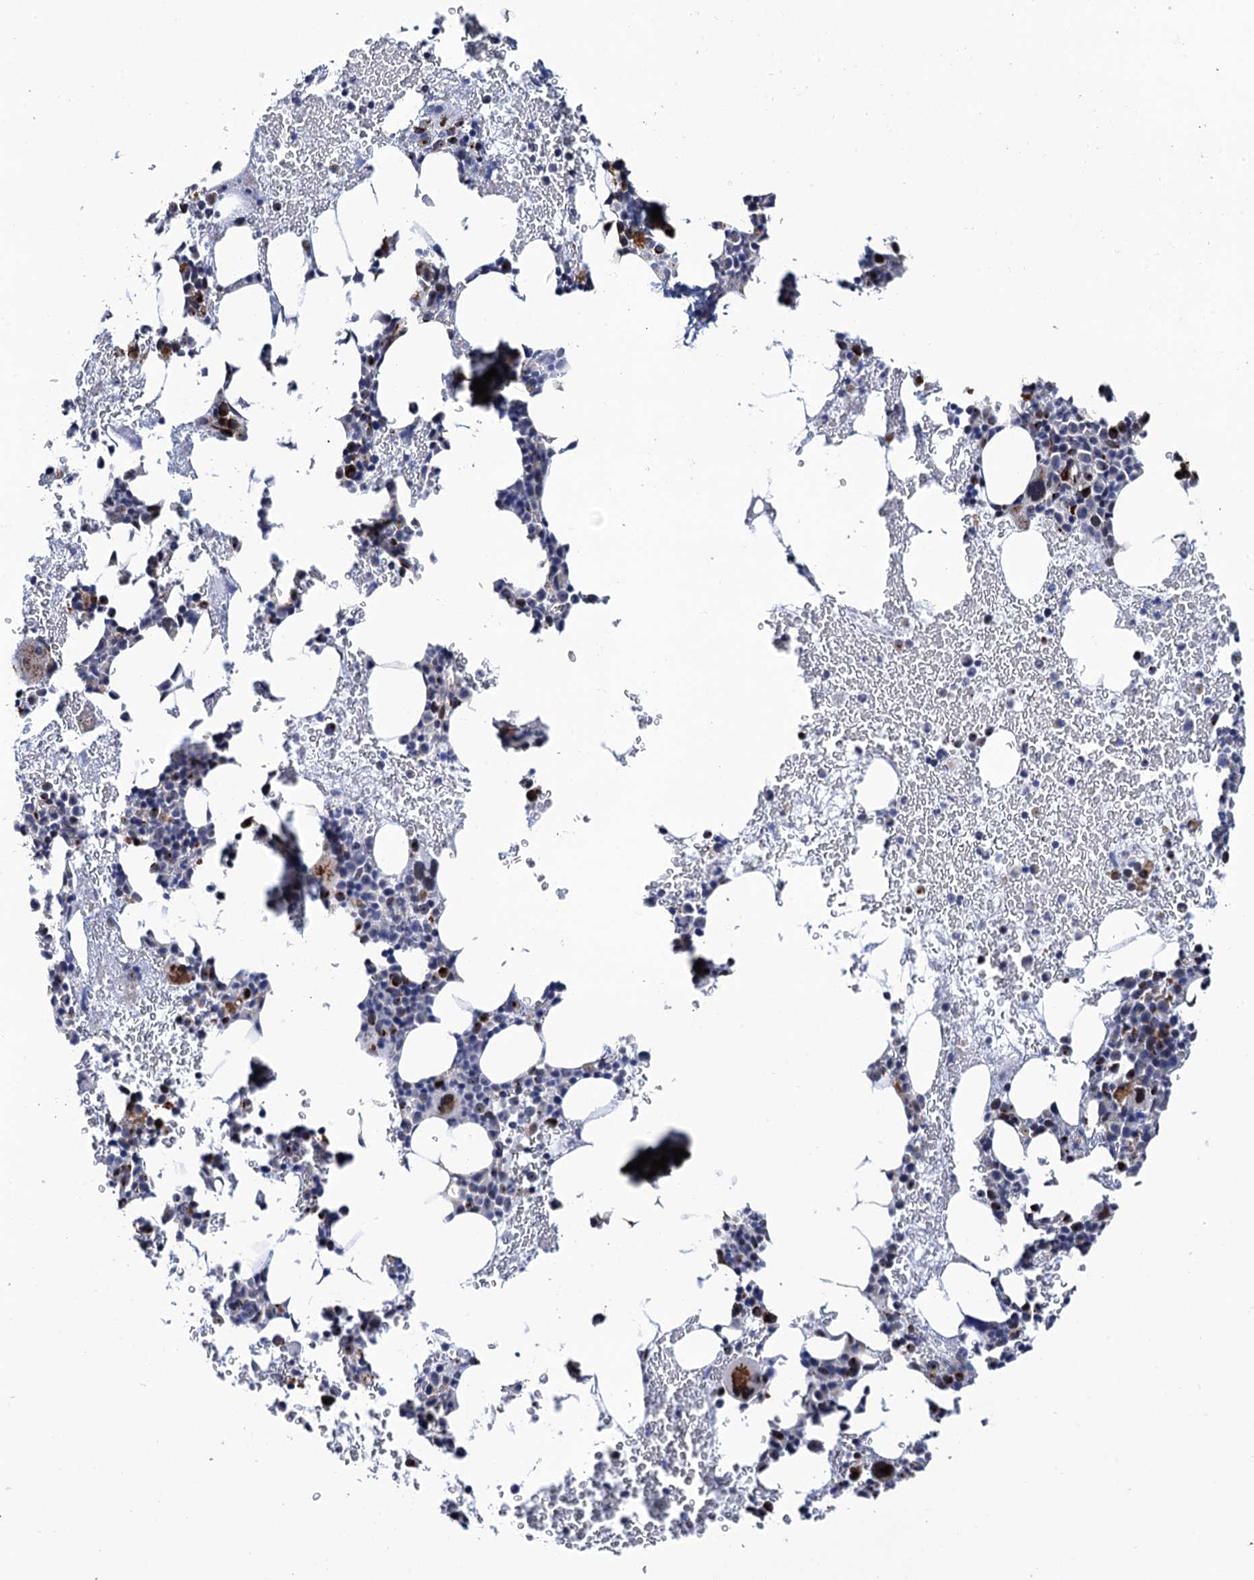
{"staining": {"intensity": "strong", "quantity": "<25%", "location": "cytoplasmic/membranous"}, "tissue": "bone marrow", "cell_type": "Hematopoietic cells", "image_type": "normal", "snomed": [{"axis": "morphology", "description": "Normal tissue, NOS"}, {"axis": "topography", "description": "Bone marrow"}], "caption": "Strong cytoplasmic/membranous protein staining is appreciated in about <25% of hematopoietic cells in bone marrow.", "gene": "THAP2", "patient": {"sex": "female", "age": 37}}